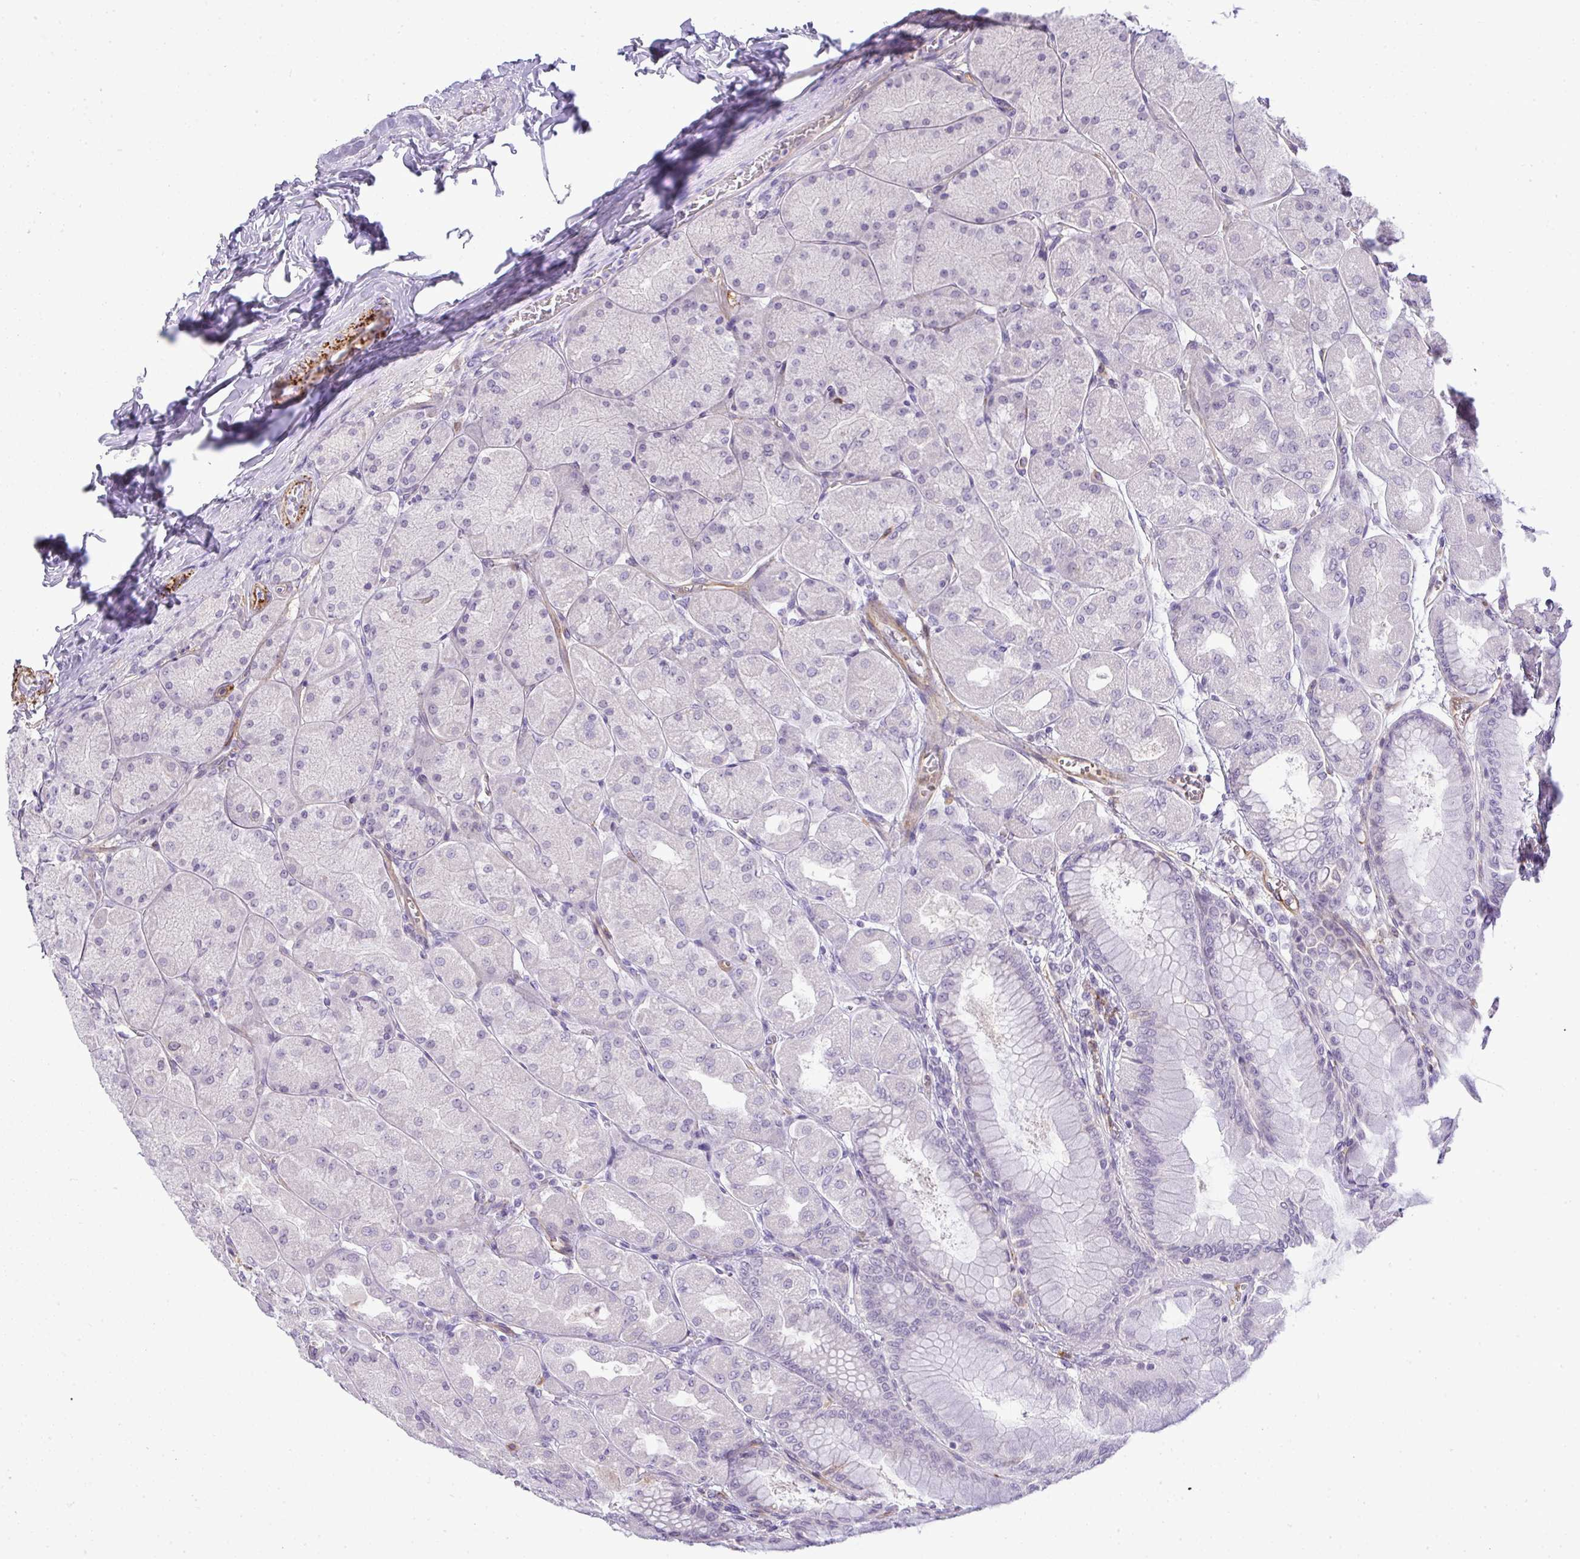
{"staining": {"intensity": "negative", "quantity": "none", "location": "none"}, "tissue": "stomach", "cell_type": "Glandular cells", "image_type": "normal", "snomed": [{"axis": "morphology", "description": "Normal tissue, NOS"}, {"axis": "topography", "description": "Stomach, upper"}], "caption": "This is an immunohistochemistry (IHC) histopathology image of normal stomach. There is no staining in glandular cells.", "gene": "UBE2S", "patient": {"sex": "female", "age": 56}}